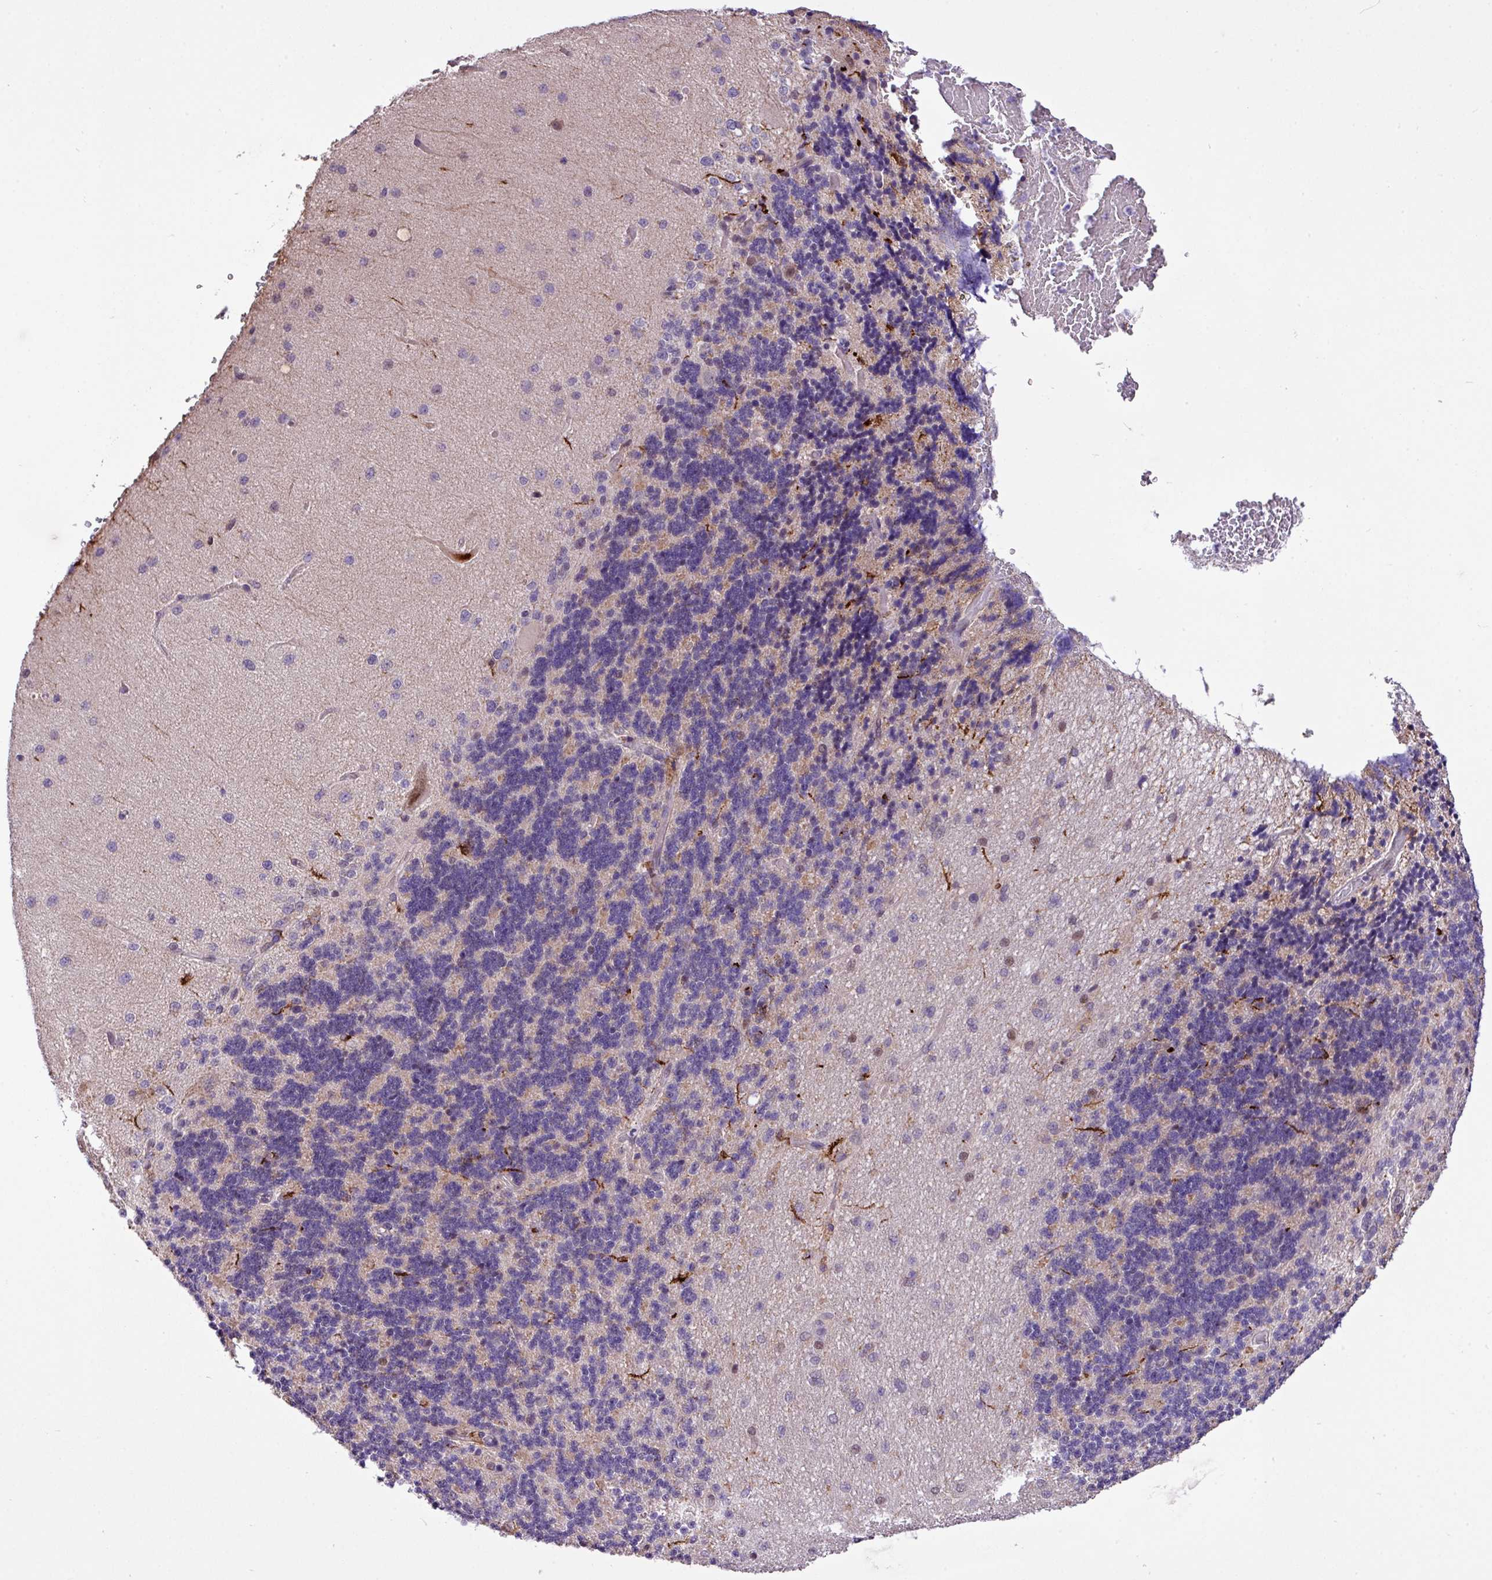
{"staining": {"intensity": "negative", "quantity": "none", "location": "none"}, "tissue": "cerebellum", "cell_type": "Cells in granular layer", "image_type": "normal", "snomed": [{"axis": "morphology", "description": "Normal tissue, NOS"}, {"axis": "topography", "description": "Cerebellum"}], "caption": "A high-resolution histopathology image shows immunohistochemistry (IHC) staining of normal cerebellum, which reveals no significant staining in cells in granular layer.", "gene": "RPP25L", "patient": {"sex": "female", "age": 29}}